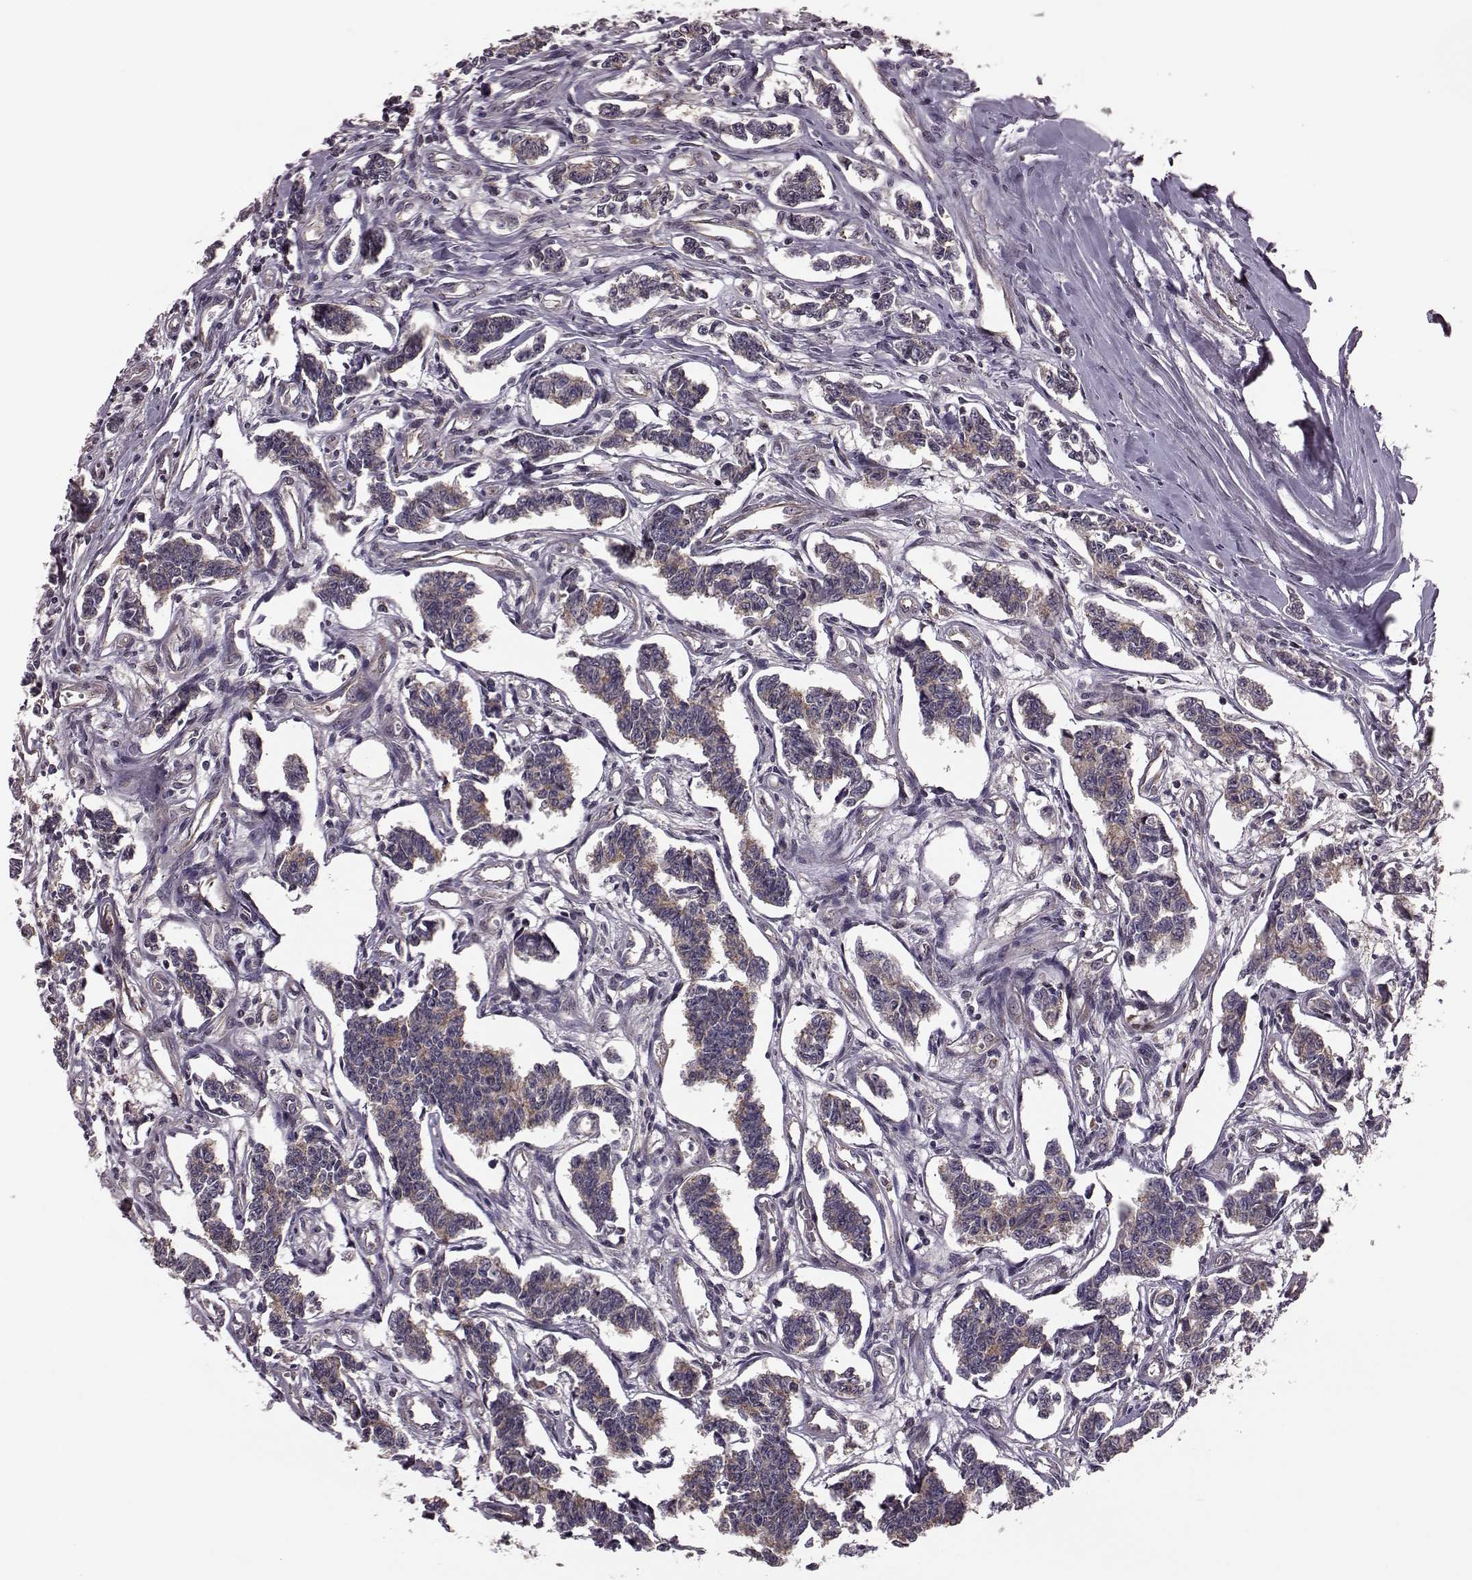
{"staining": {"intensity": "moderate", "quantity": ">75%", "location": "cytoplasmic/membranous"}, "tissue": "carcinoid", "cell_type": "Tumor cells", "image_type": "cancer", "snomed": [{"axis": "morphology", "description": "Carcinoid, malignant, NOS"}, {"axis": "topography", "description": "Kidney"}], "caption": "The histopathology image shows immunohistochemical staining of carcinoid. There is moderate cytoplasmic/membranous positivity is present in about >75% of tumor cells.", "gene": "FNIP2", "patient": {"sex": "female", "age": 41}}